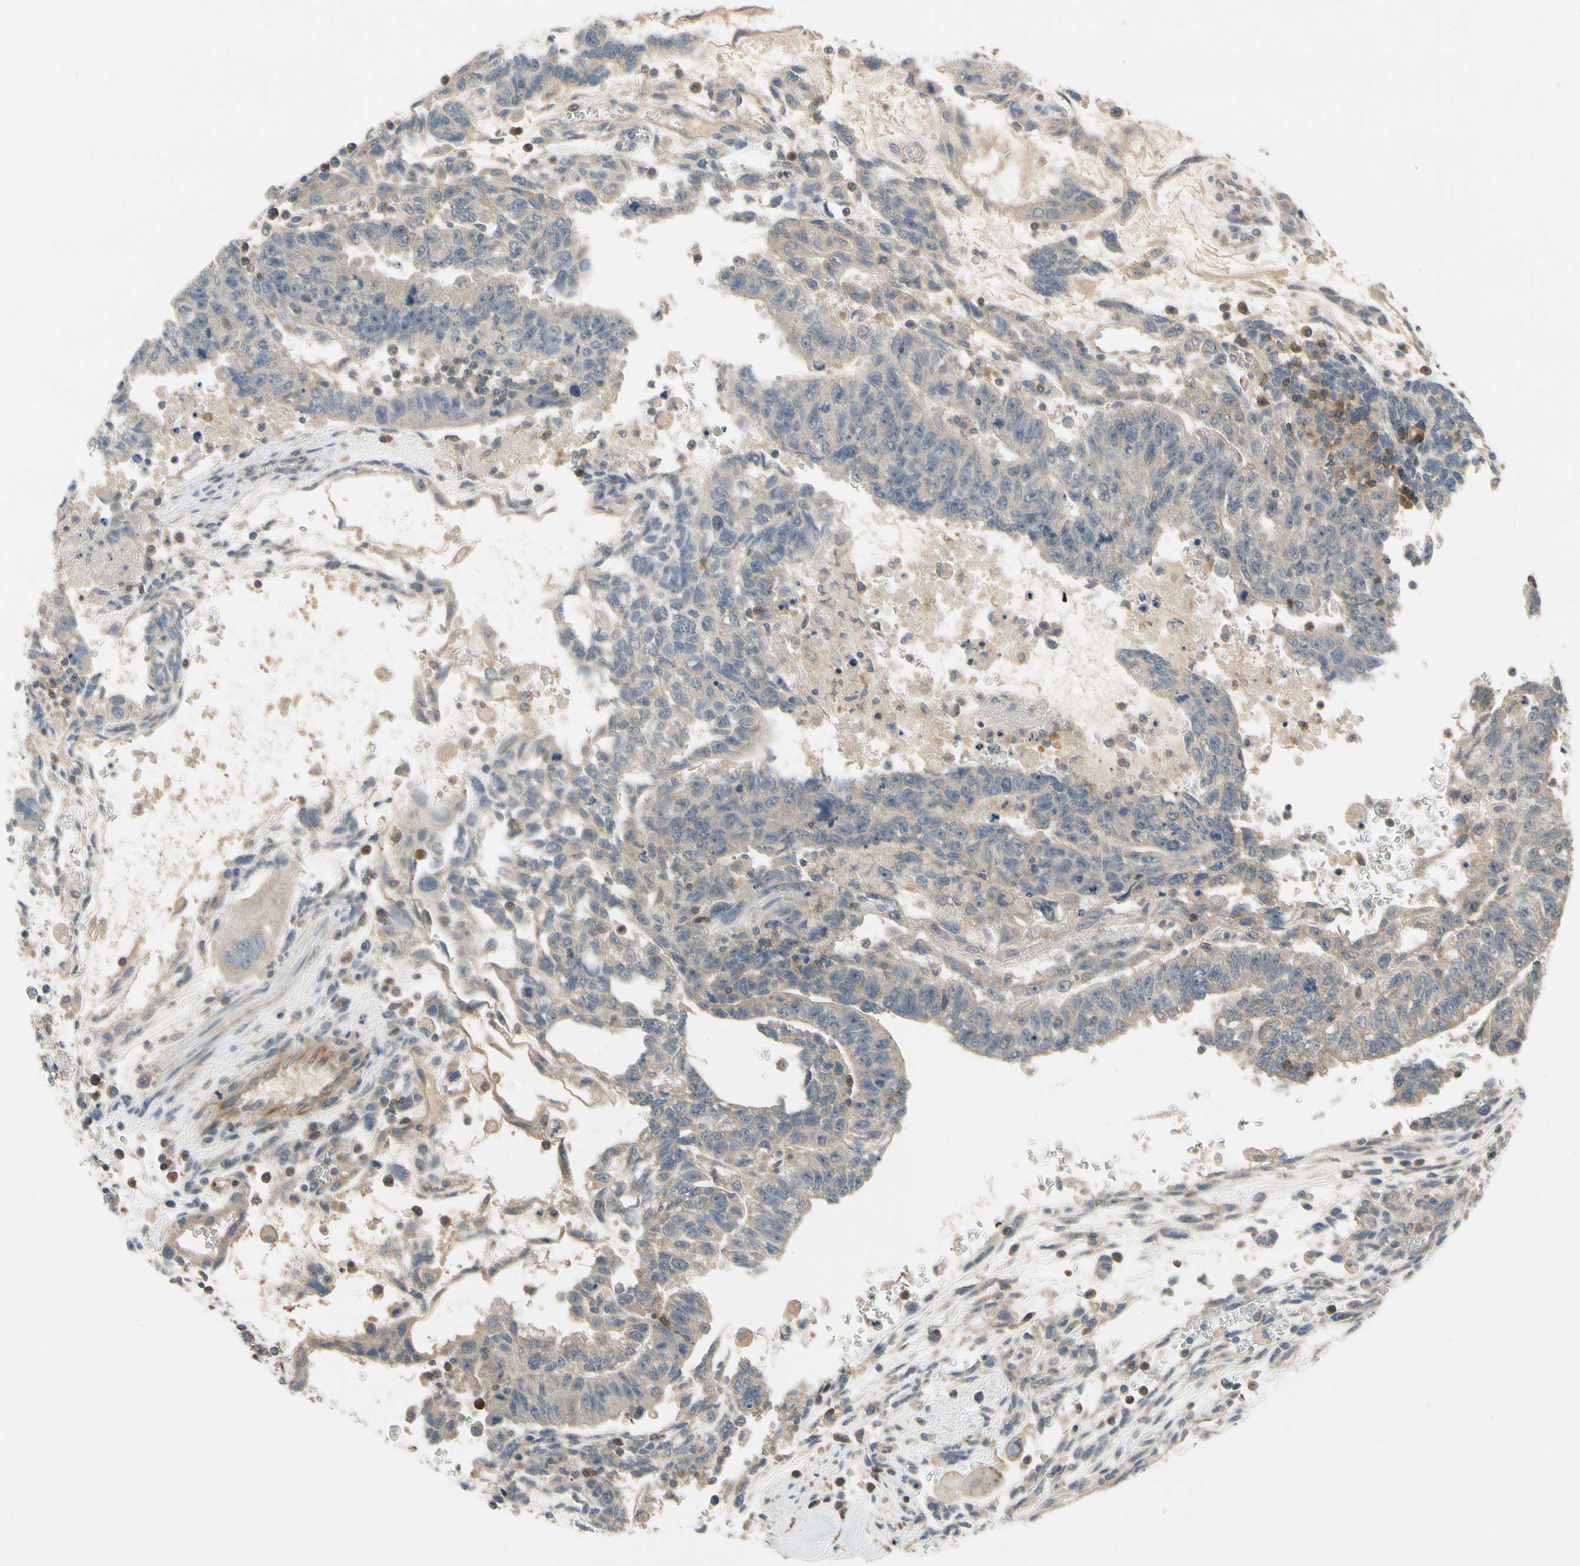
{"staining": {"intensity": "weak", "quantity": "<25%", "location": "cytoplasmic/membranous"}, "tissue": "testis cancer", "cell_type": "Tumor cells", "image_type": "cancer", "snomed": [{"axis": "morphology", "description": "Seminoma, NOS"}, {"axis": "morphology", "description": "Carcinoma, Embryonal, NOS"}, {"axis": "topography", "description": "Testis"}], "caption": "An IHC histopathology image of testis cancer is shown. There is no staining in tumor cells of testis cancer.", "gene": "MST1R", "patient": {"sex": "male", "age": 52}}